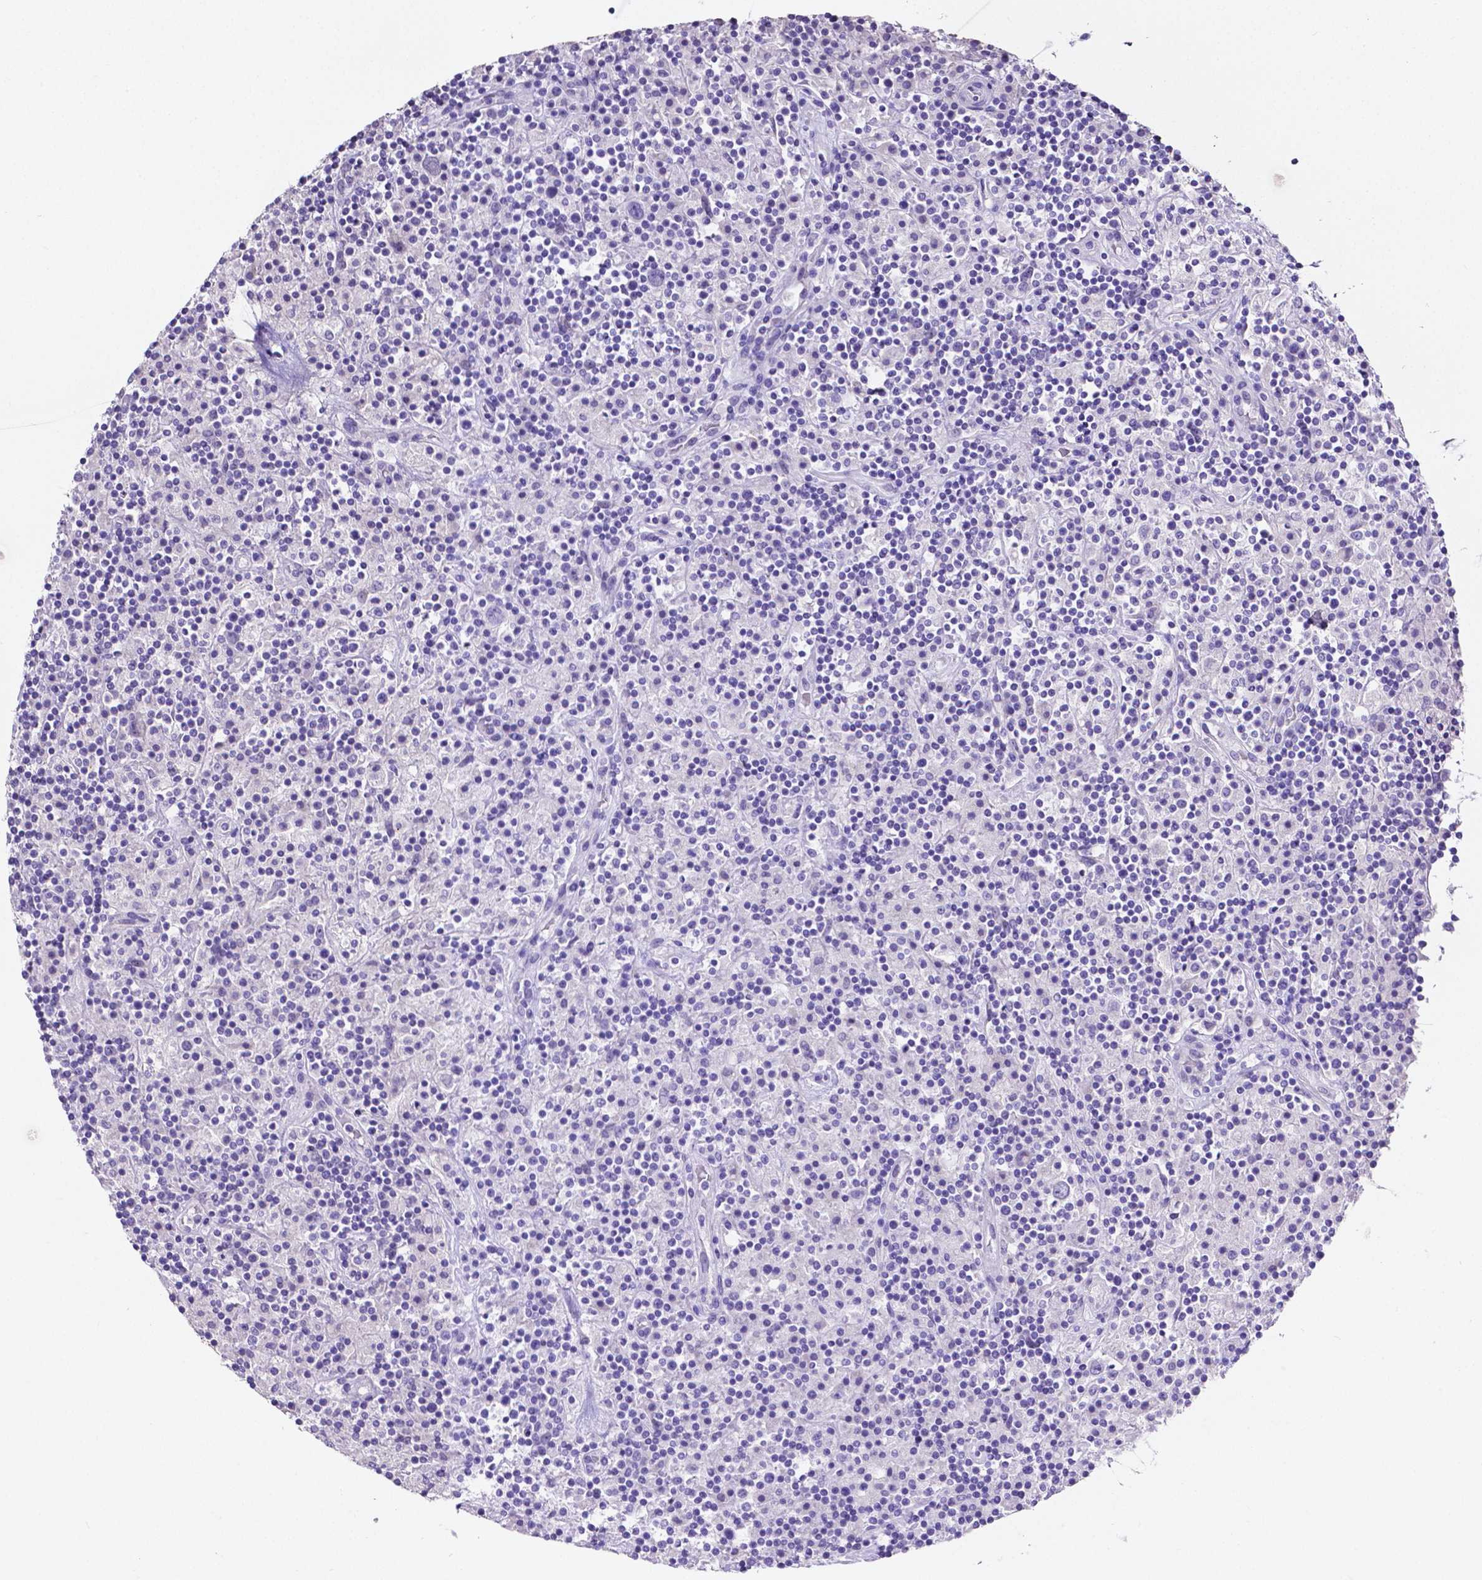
{"staining": {"intensity": "negative", "quantity": "none", "location": "none"}, "tissue": "lymphoma", "cell_type": "Tumor cells", "image_type": "cancer", "snomed": [{"axis": "morphology", "description": "Hodgkin's disease, NOS"}, {"axis": "topography", "description": "Lymph node"}], "caption": "This is a histopathology image of immunohistochemistry staining of Hodgkin's disease, which shows no expression in tumor cells.", "gene": "SLC22A2", "patient": {"sex": "male", "age": 70}}